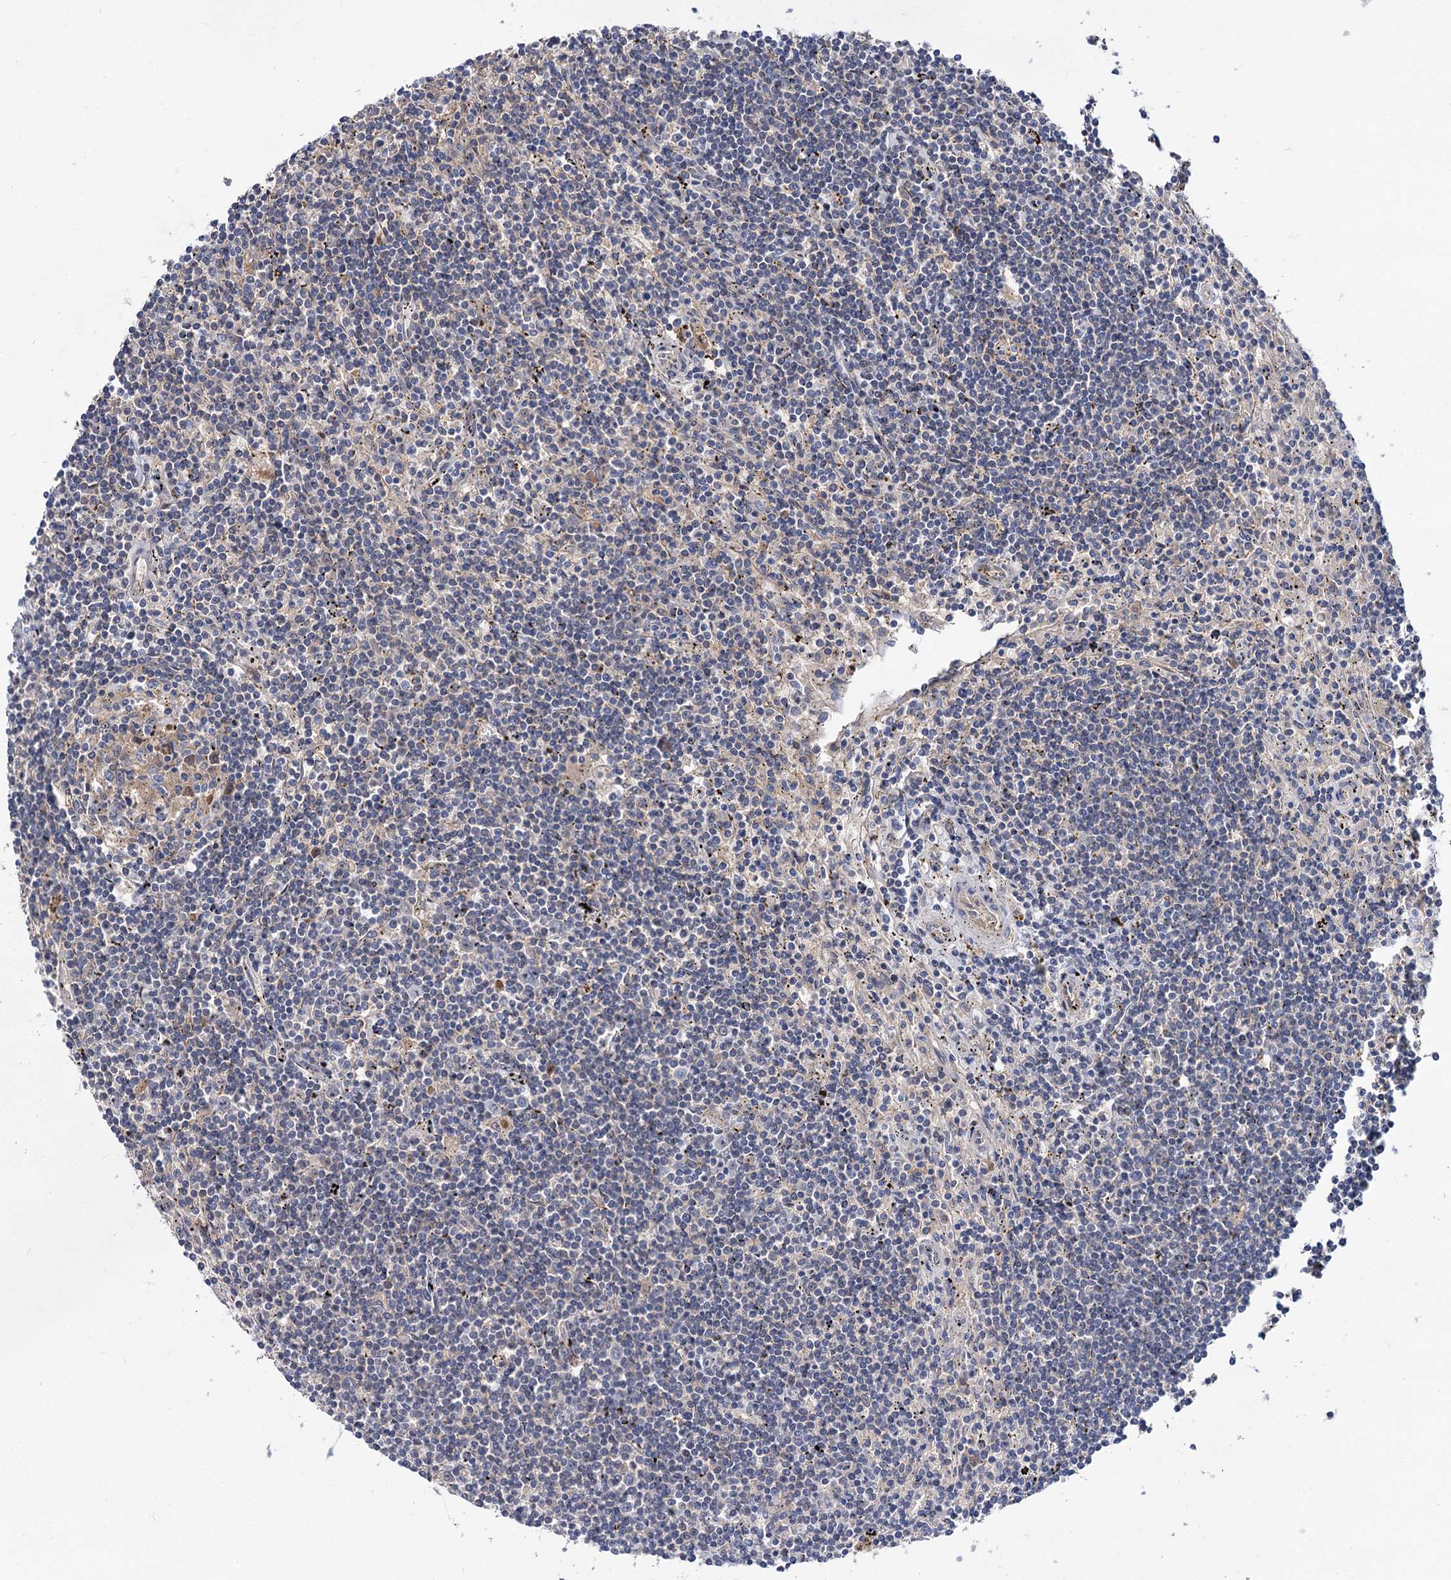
{"staining": {"intensity": "negative", "quantity": "none", "location": "none"}, "tissue": "lymphoma", "cell_type": "Tumor cells", "image_type": "cancer", "snomed": [{"axis": "morphology", "description": "Malignant lymphoma, non-Hodgkin's type, Low grade"}, {"axis": "topography", "description": "Spleen"}], "caption": "There is no significant positivity in tumor cells of lymphoma.", "gene": "SNX15", "patient": {"sex": "male", "age": 76}}